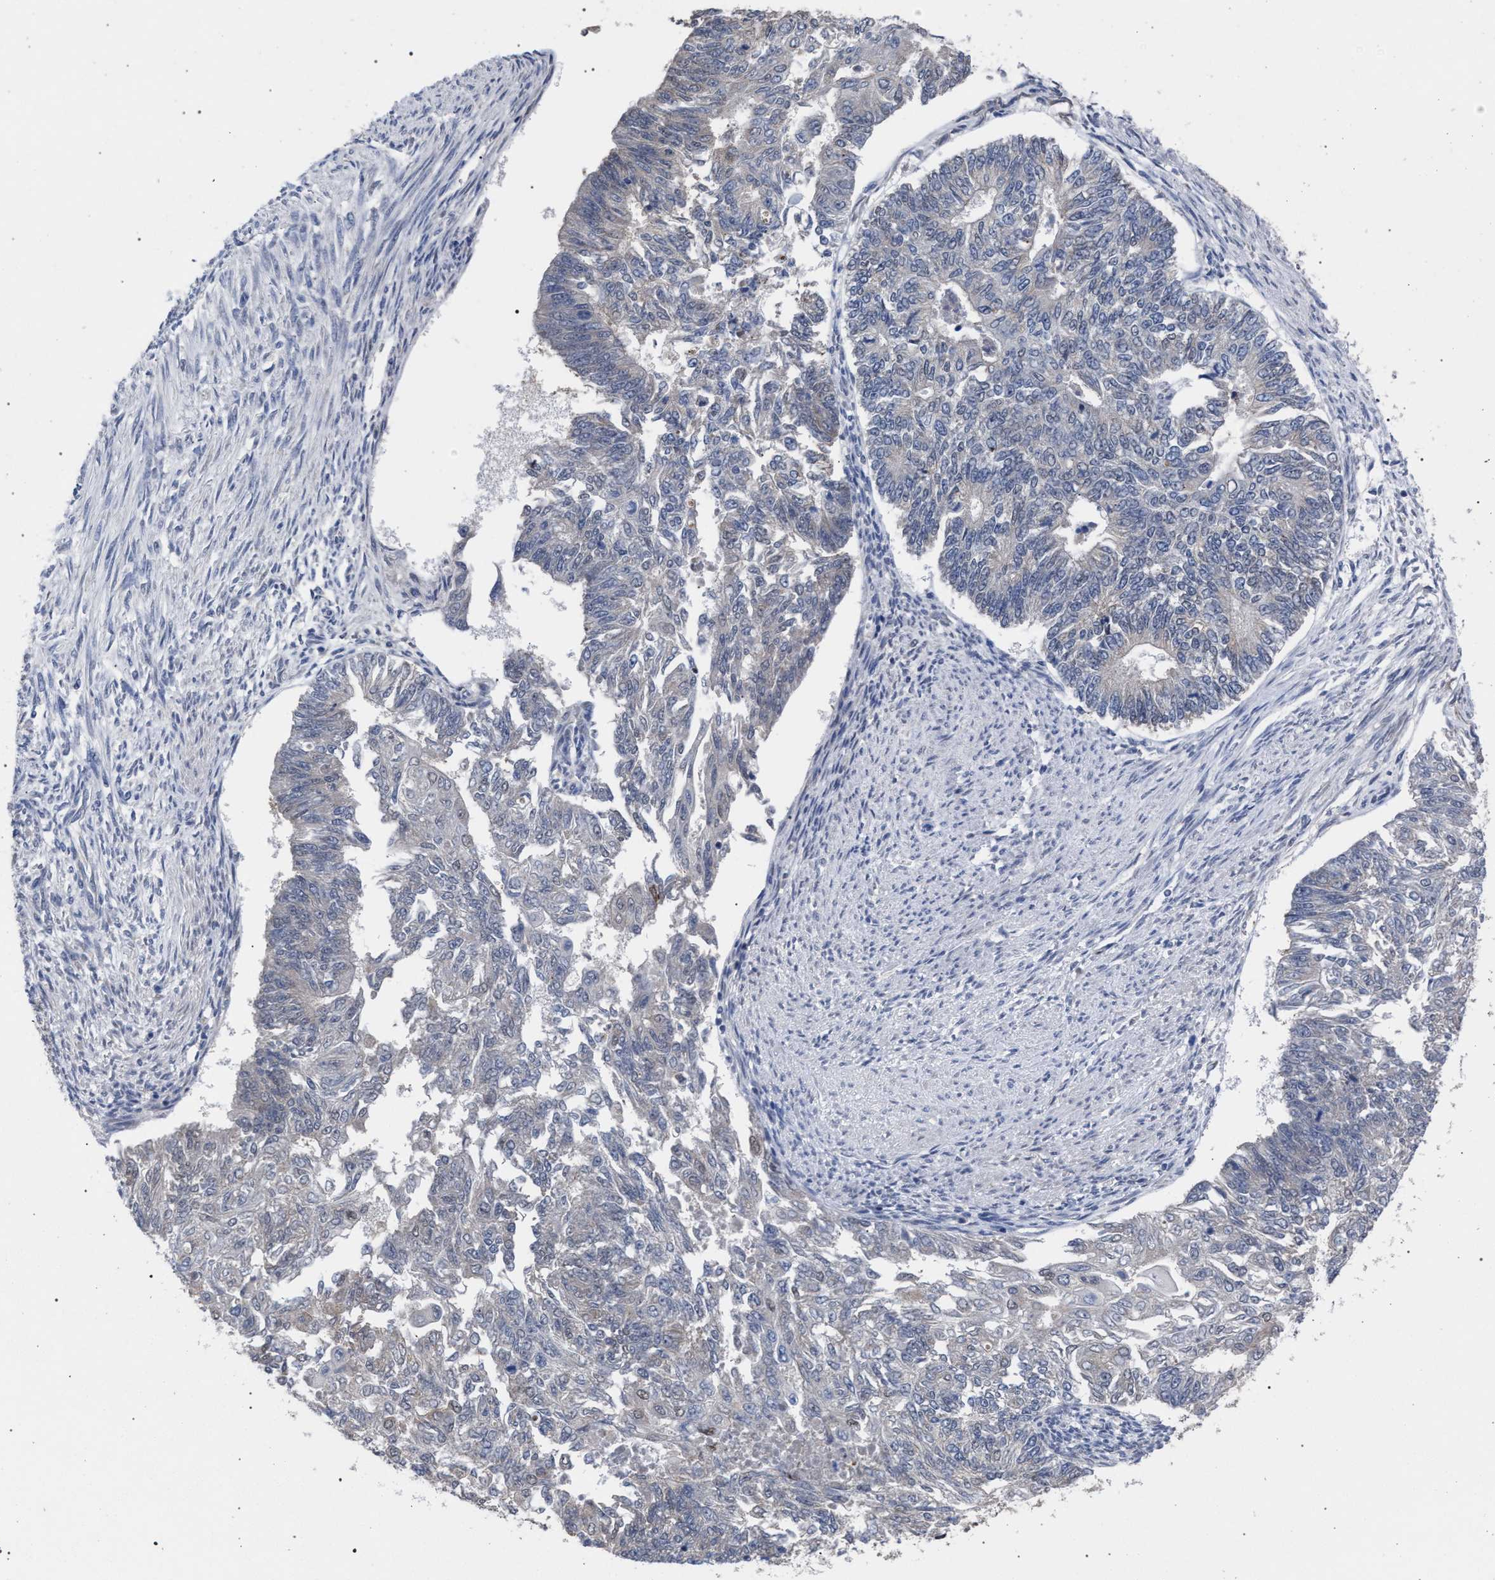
{"staining": {"intensity": "negative", "quantity": "none", "location": "none"}, "tissue": "endometrial cancer", "cell_type": "Tumor cells", "image_type": "cancer", "snomed": [{"axis": "morphology", "description": "Adenocarcinoma, NOS"}, {"axis": "topography", "description": "Endometrium"}], "caption": "This is a photomicrograph of immunohistochemistry (IHC) staining of adenocarcinoma (endometrial), which shows no positivity in tumor cells. (Brightfield microscopy of DAB IHC at high magnification).", "gene": "GOLGA2", "patient": {"sex": "female", "age": 32}}